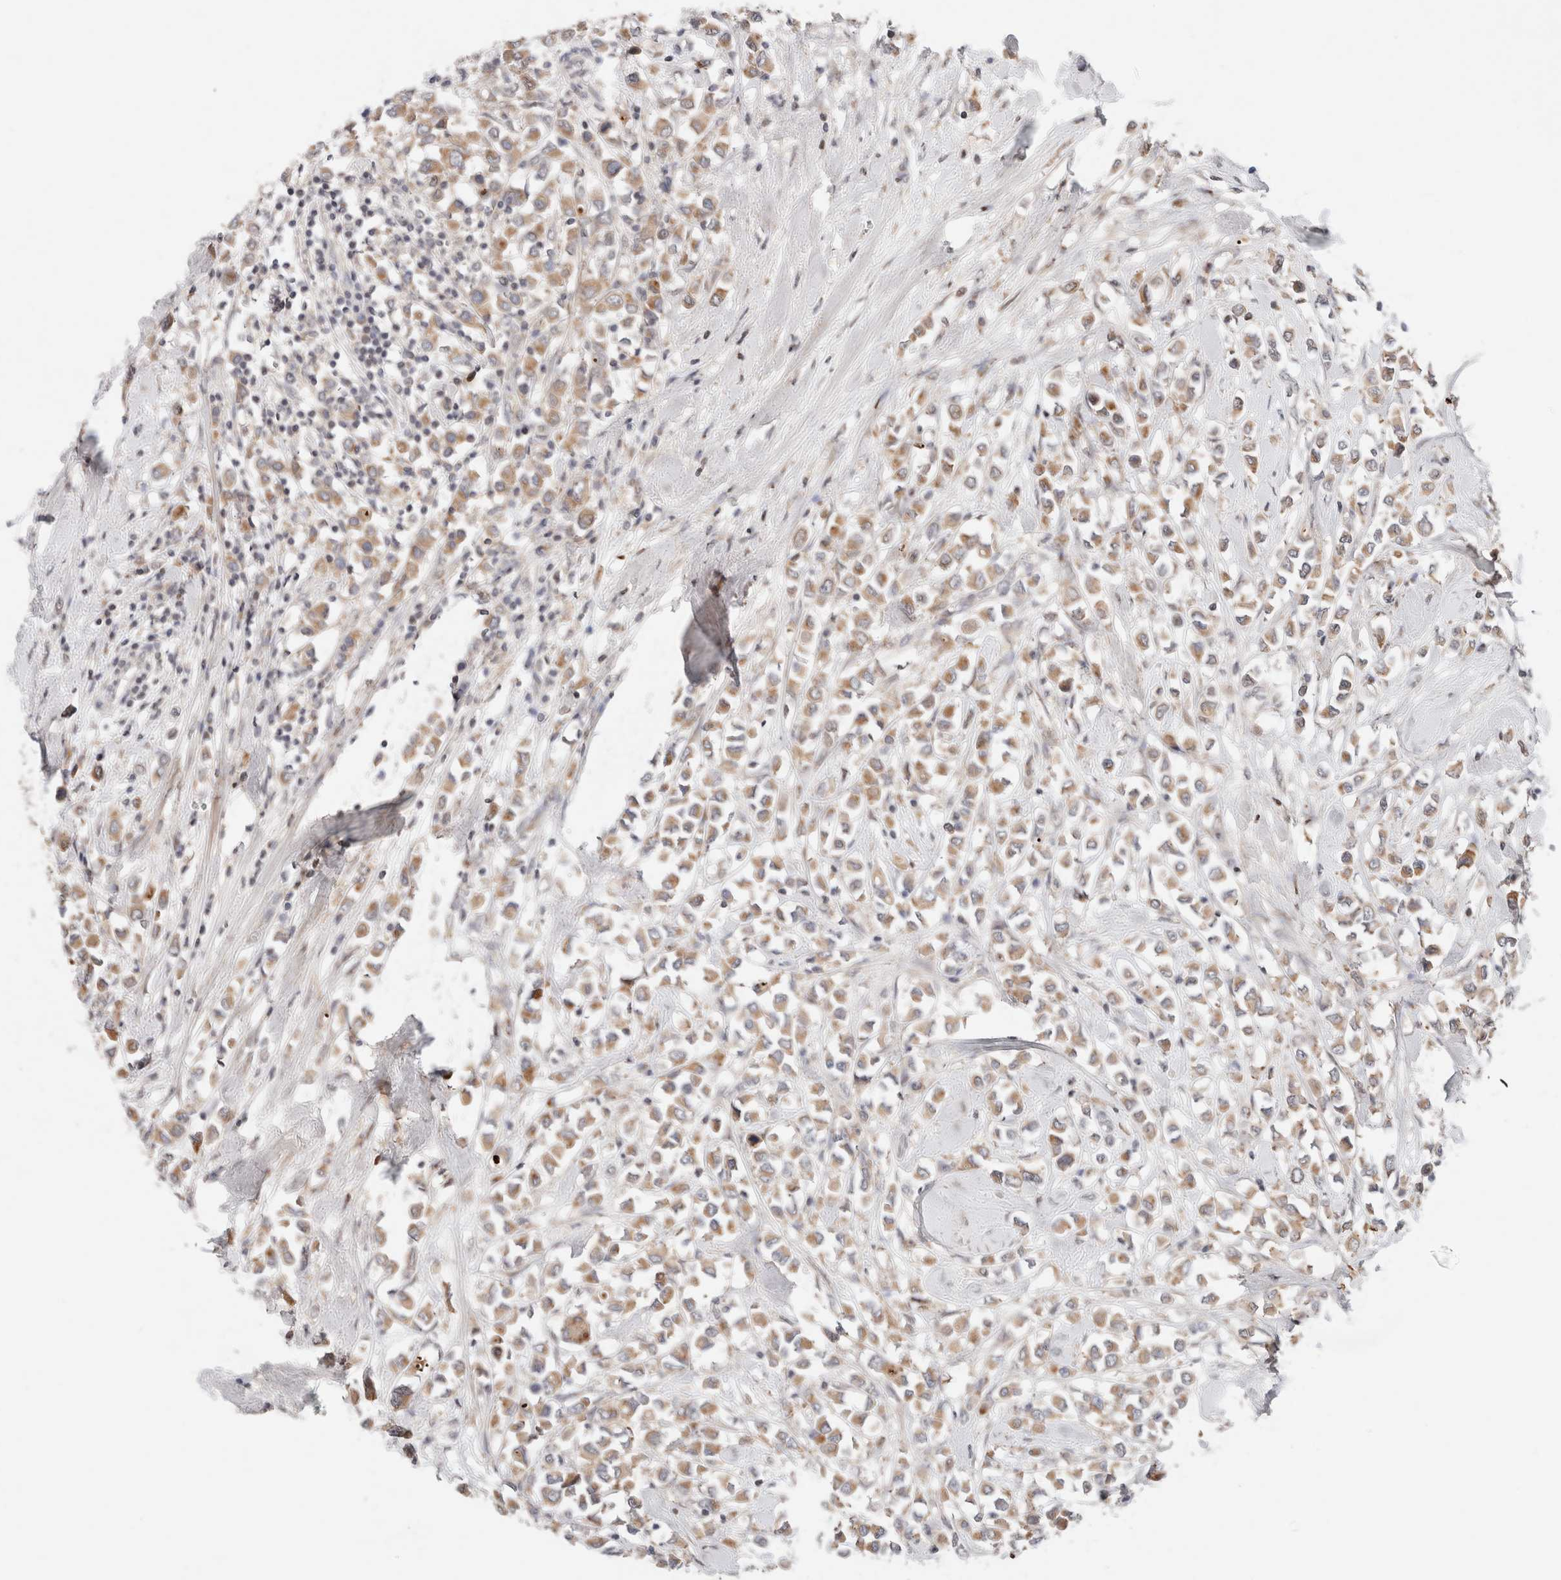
{"staining": {"intensity": "moderate", "quantity": ">75%", "location": "cytoplasmic/membranous"}, "tissue": "breast cancer", "cell_type": "Tumor cells", "image_type": "cancer", "snomed": [{"axis": "morphology", "description": "Duct carcinoma"}, {"axis": "topography", "description": "Breast"}], "caption": "Immunohistochemistry histopathology image of breast cancer stained for a protein (brown), which reveals medium levels of moderate cytoplasmic/membranous staining in about >75% of tumor cells.", "gene": "ERI3", "patient": {"sex": "female", "age": 61}}